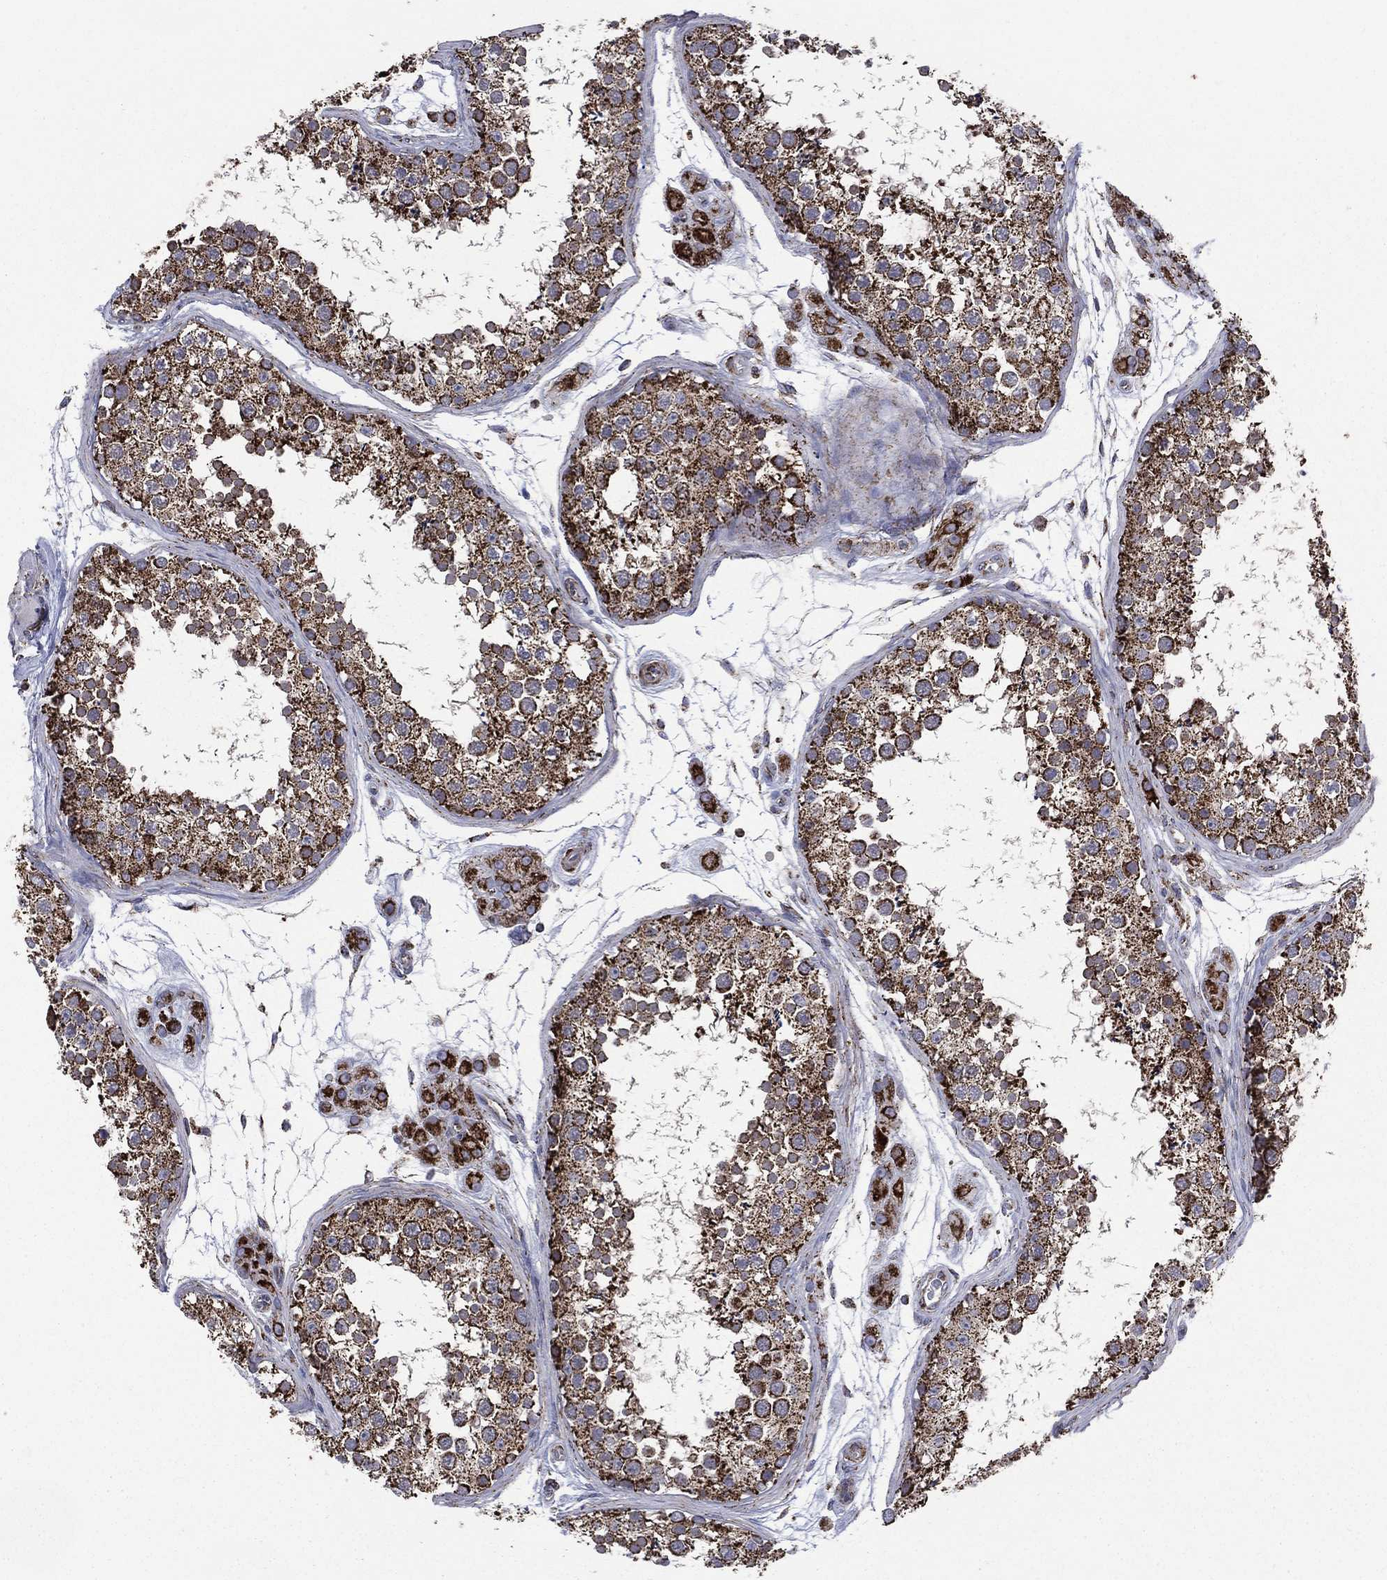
{"staining": {"intensity": "strong", "quantity": ">75%", "location": "cytoplasmic/membranous"}, "tissue": "testis", "cell_type": "Cells in seminiferous ducts", "image_type": "normal", "snomed": [{"axis": "morphology", "description": "Normal tissue, NOS"}, {"axis": "topography", "description": "Testis"}], "caption": "IHC histopathology image of benign testis stained for a protein (brown), which reveals high levels of strong cytoplasmic/membranous staining in approximately >75% of cells in seminiferous ducts.", "gene": "GOT2", "patient": {"sex": "male", "age": 41}}